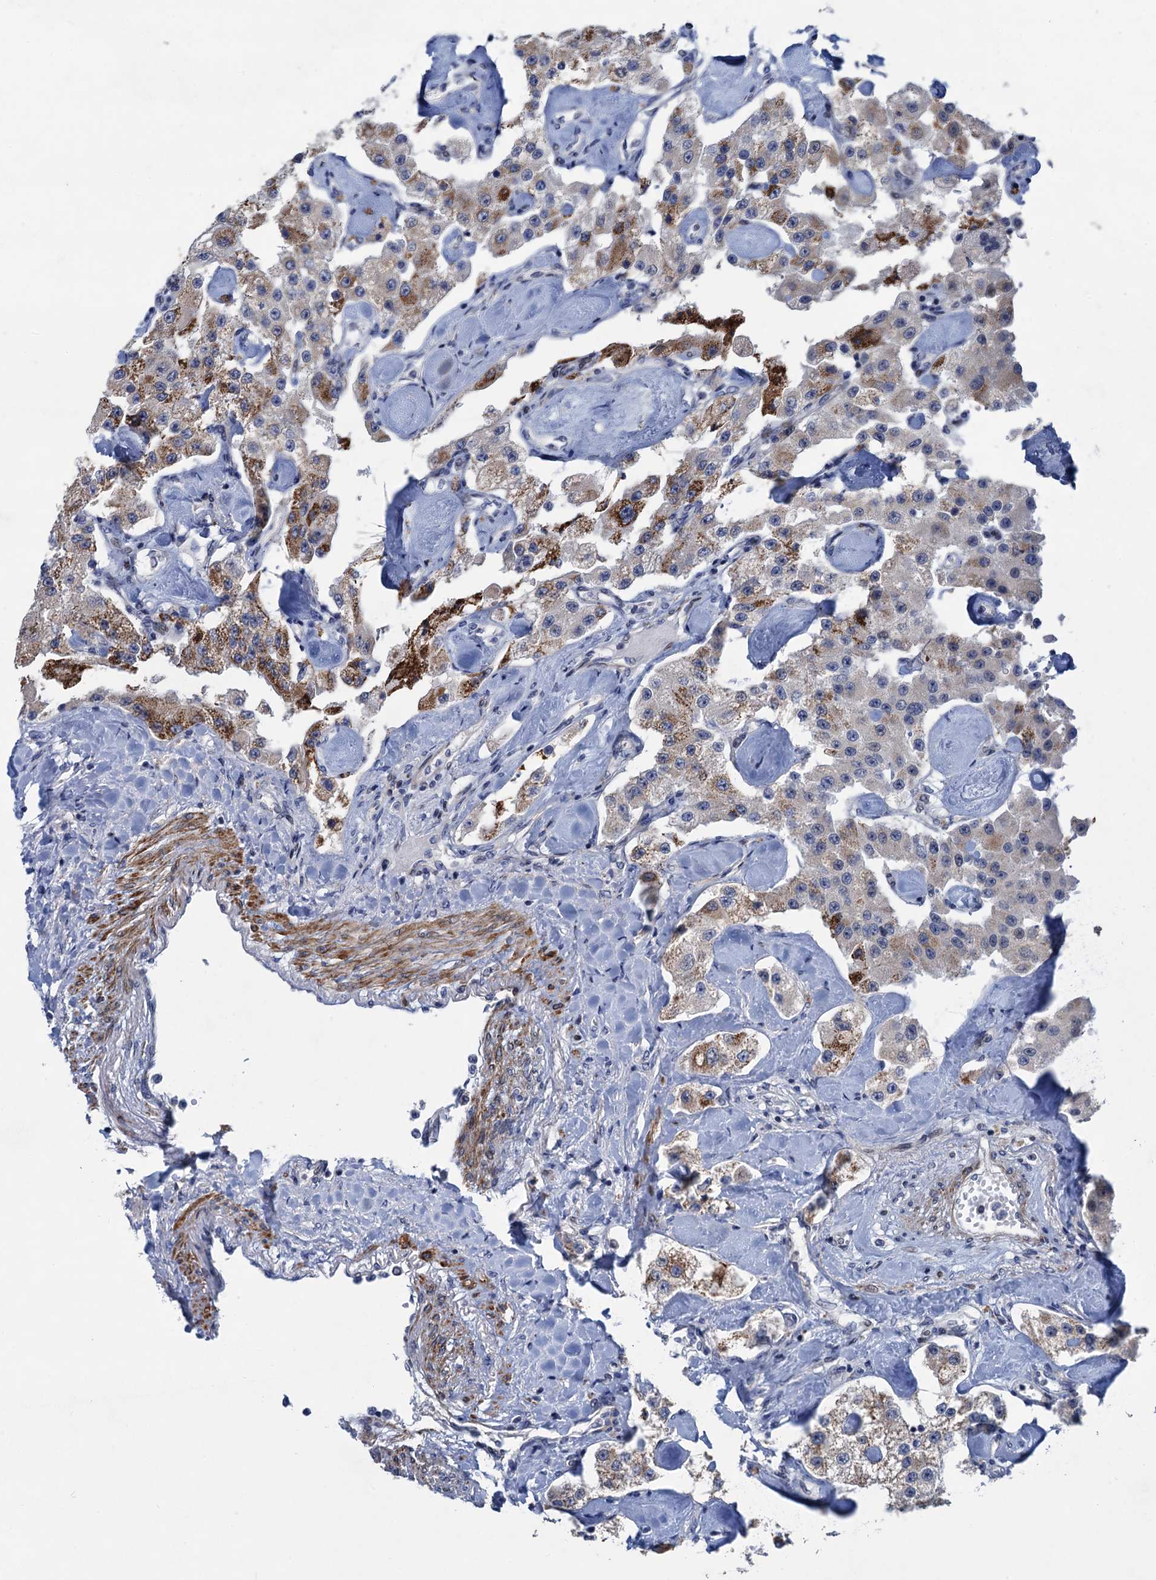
{"staining": {"intensity": "moderate", "quantity": "<25%", "location": "cytoplasmic/membranous"}, "tissue": "carcinoid", "cell_type": "Tumor cells", "image_type": "cancer", "snomed": [{"axis": "morphology", "description": "Carcinoid, malignant, NOS"}, {"axis": "topography", "description": "Pancreas"}], "caption": "A low amount of moderate cytoplasmic/membranous staining is identified in about <25% of tumor cells in malignant carcinoid tissue.", "gene": "ESYT3", "patient": {"sex": "male", "age": 41}}